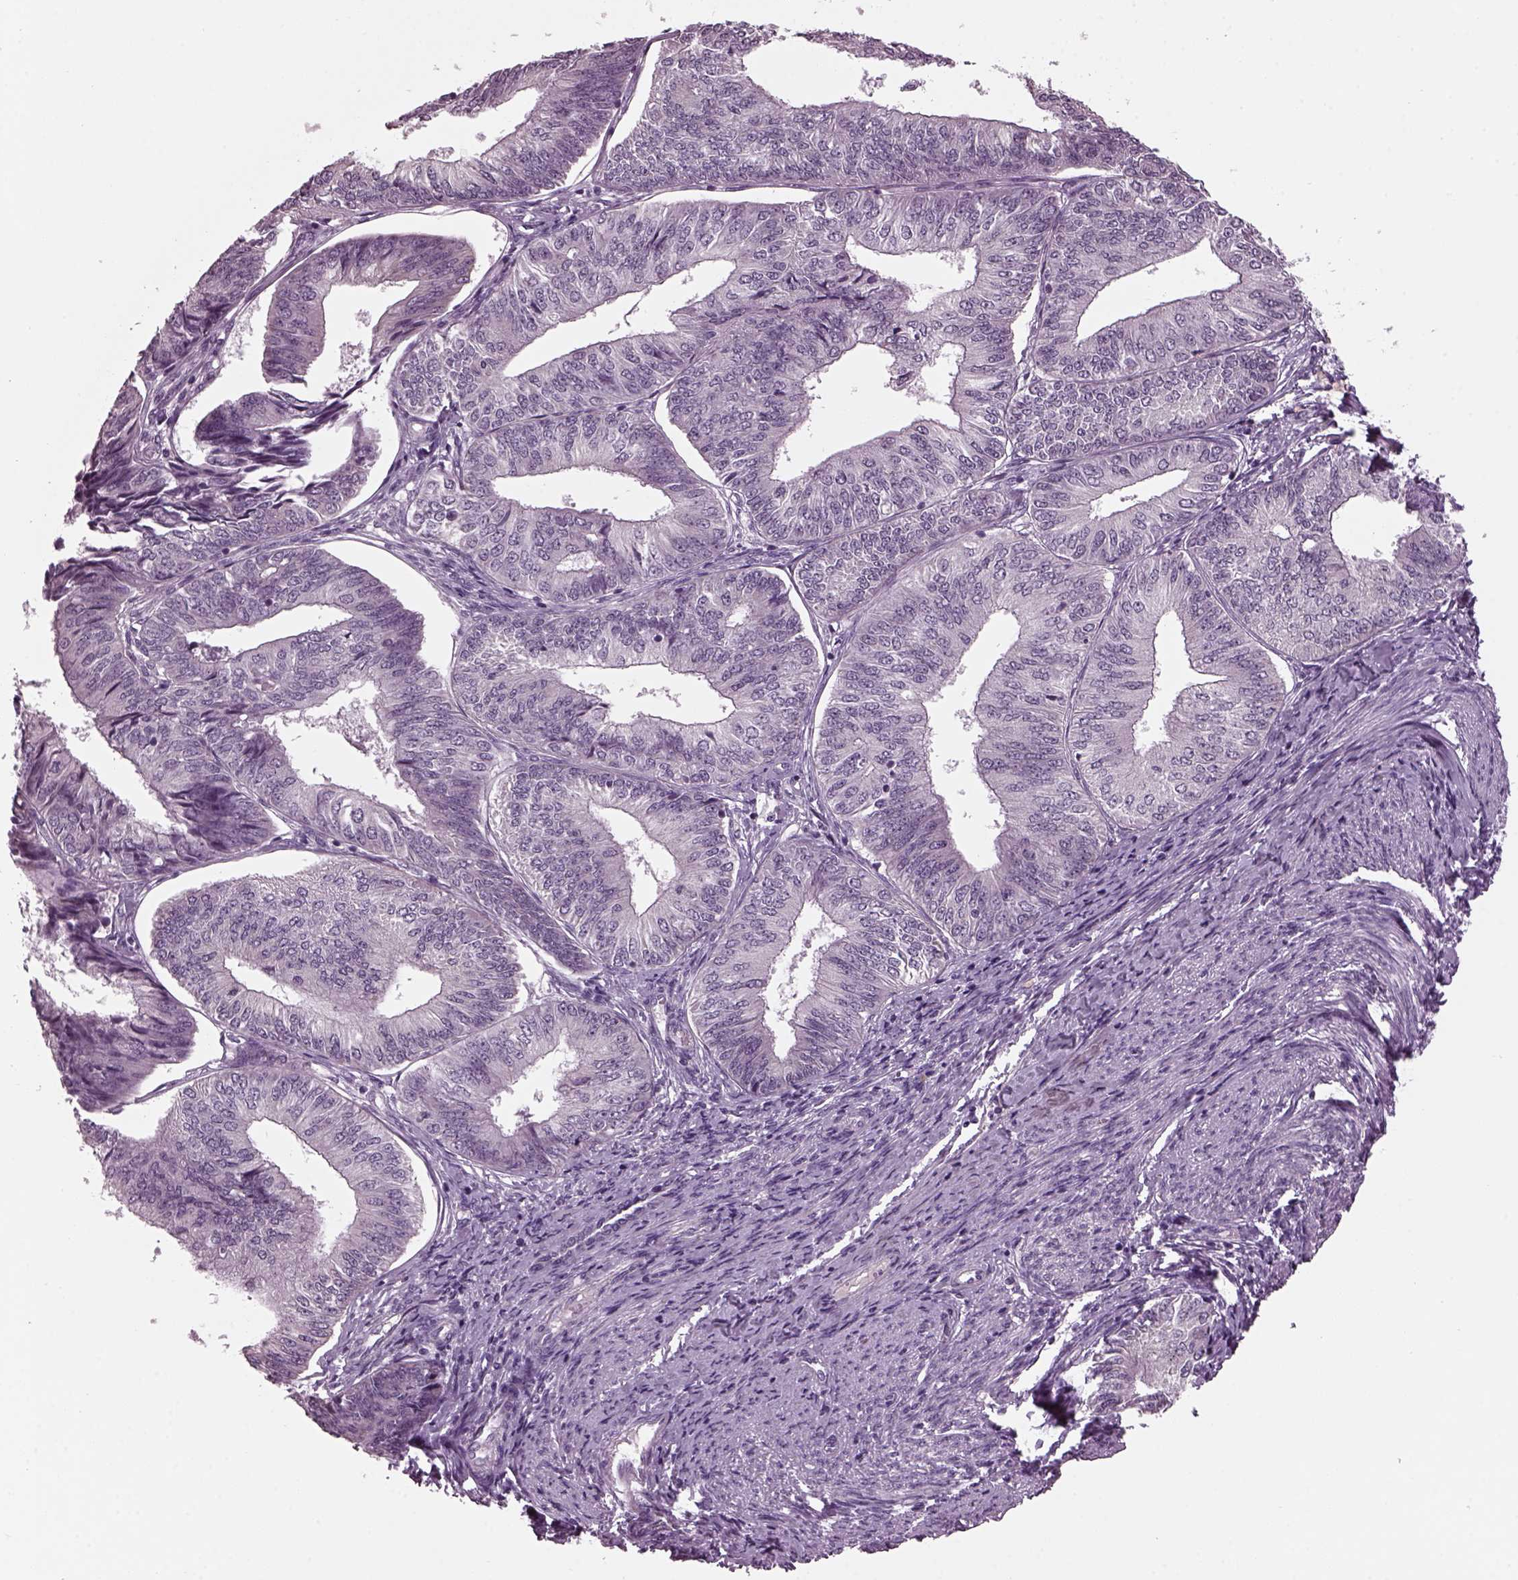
{"staining": {"intensity": "negative", "quantity": "none", "location": "none"}, "tissue": "endometrial cancer", "cell_type": "Tumor cells", "image_type": "cancer", "snomed": [{"axis": "morphology", "description": "Adenocarcinoma, NOS"}, {"axis": "topography", "description": "Endometrium"}], "caption": "Immunohistochemistry histopathology image of human endometrial cancer stained for a protein (brown), which displays no positivity in tumor cells.", "gene": "CLCN4", "patient": {"sex": "female", "age": 58}}